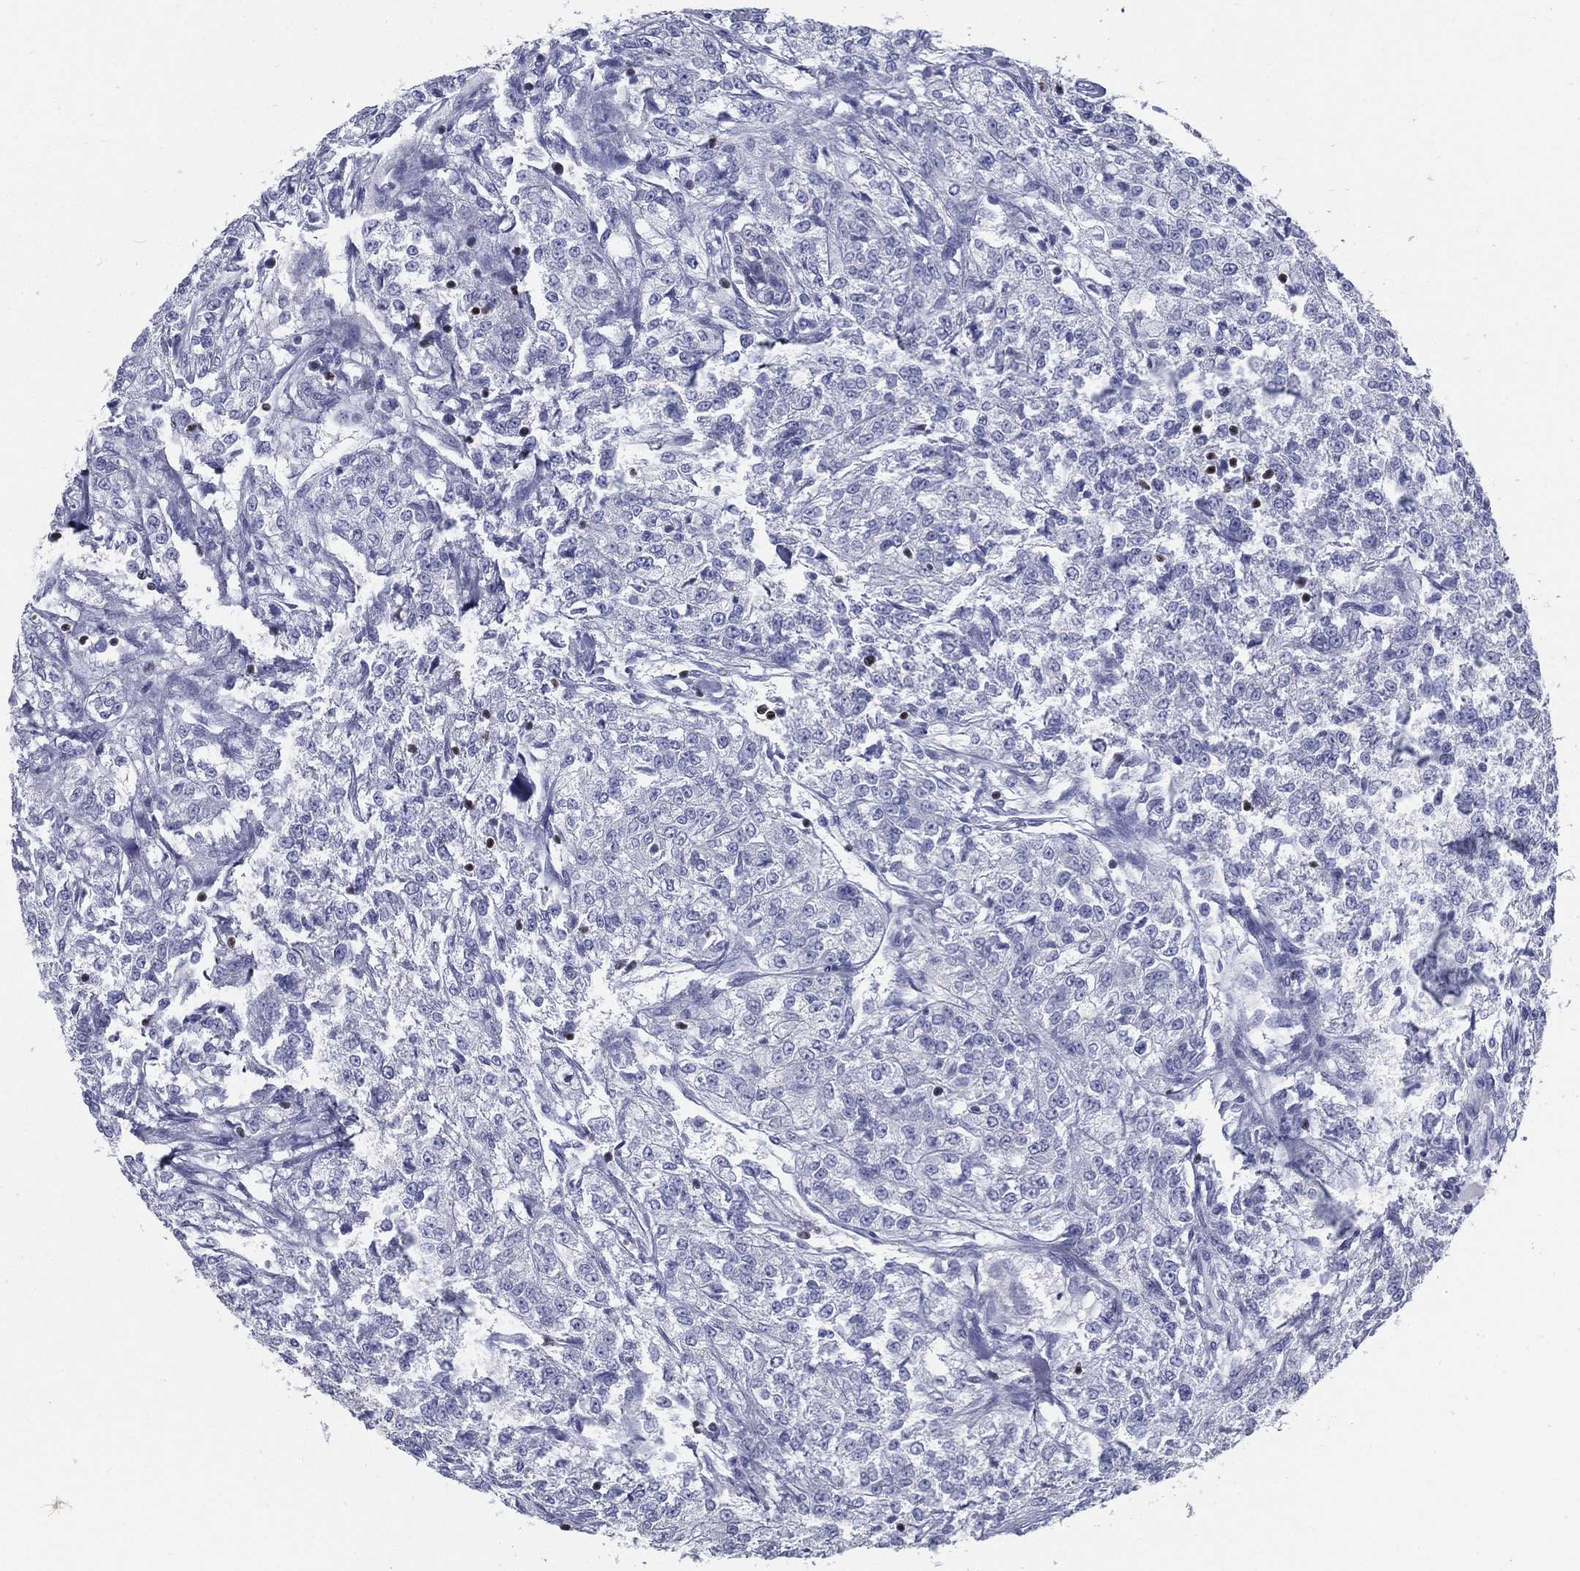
{"staining": {"intensity": "negative", "quantity": "none", "location": "none"}, "tissue": "renal cancer", "cell_type": "Tumor cells", "image_type": "cancer", "snomed": [{"axis": "morphology", "description": "Adenocarcinoma, NOS"}, {"axis": "topography", "description": "Kidney"}], "caption": "DAB immunohistochemical staining of human renal cancer exhibits no significant staining in tumor cells. Brightfield microscopy of immunohistochemistry stained with DAB (3,3'-diaminobenzidine) (brown) and hematoxylin (blue), captured at high magnification.", "gene": "PYHIN1", "patient": {"sex": "female", "age": 63}}